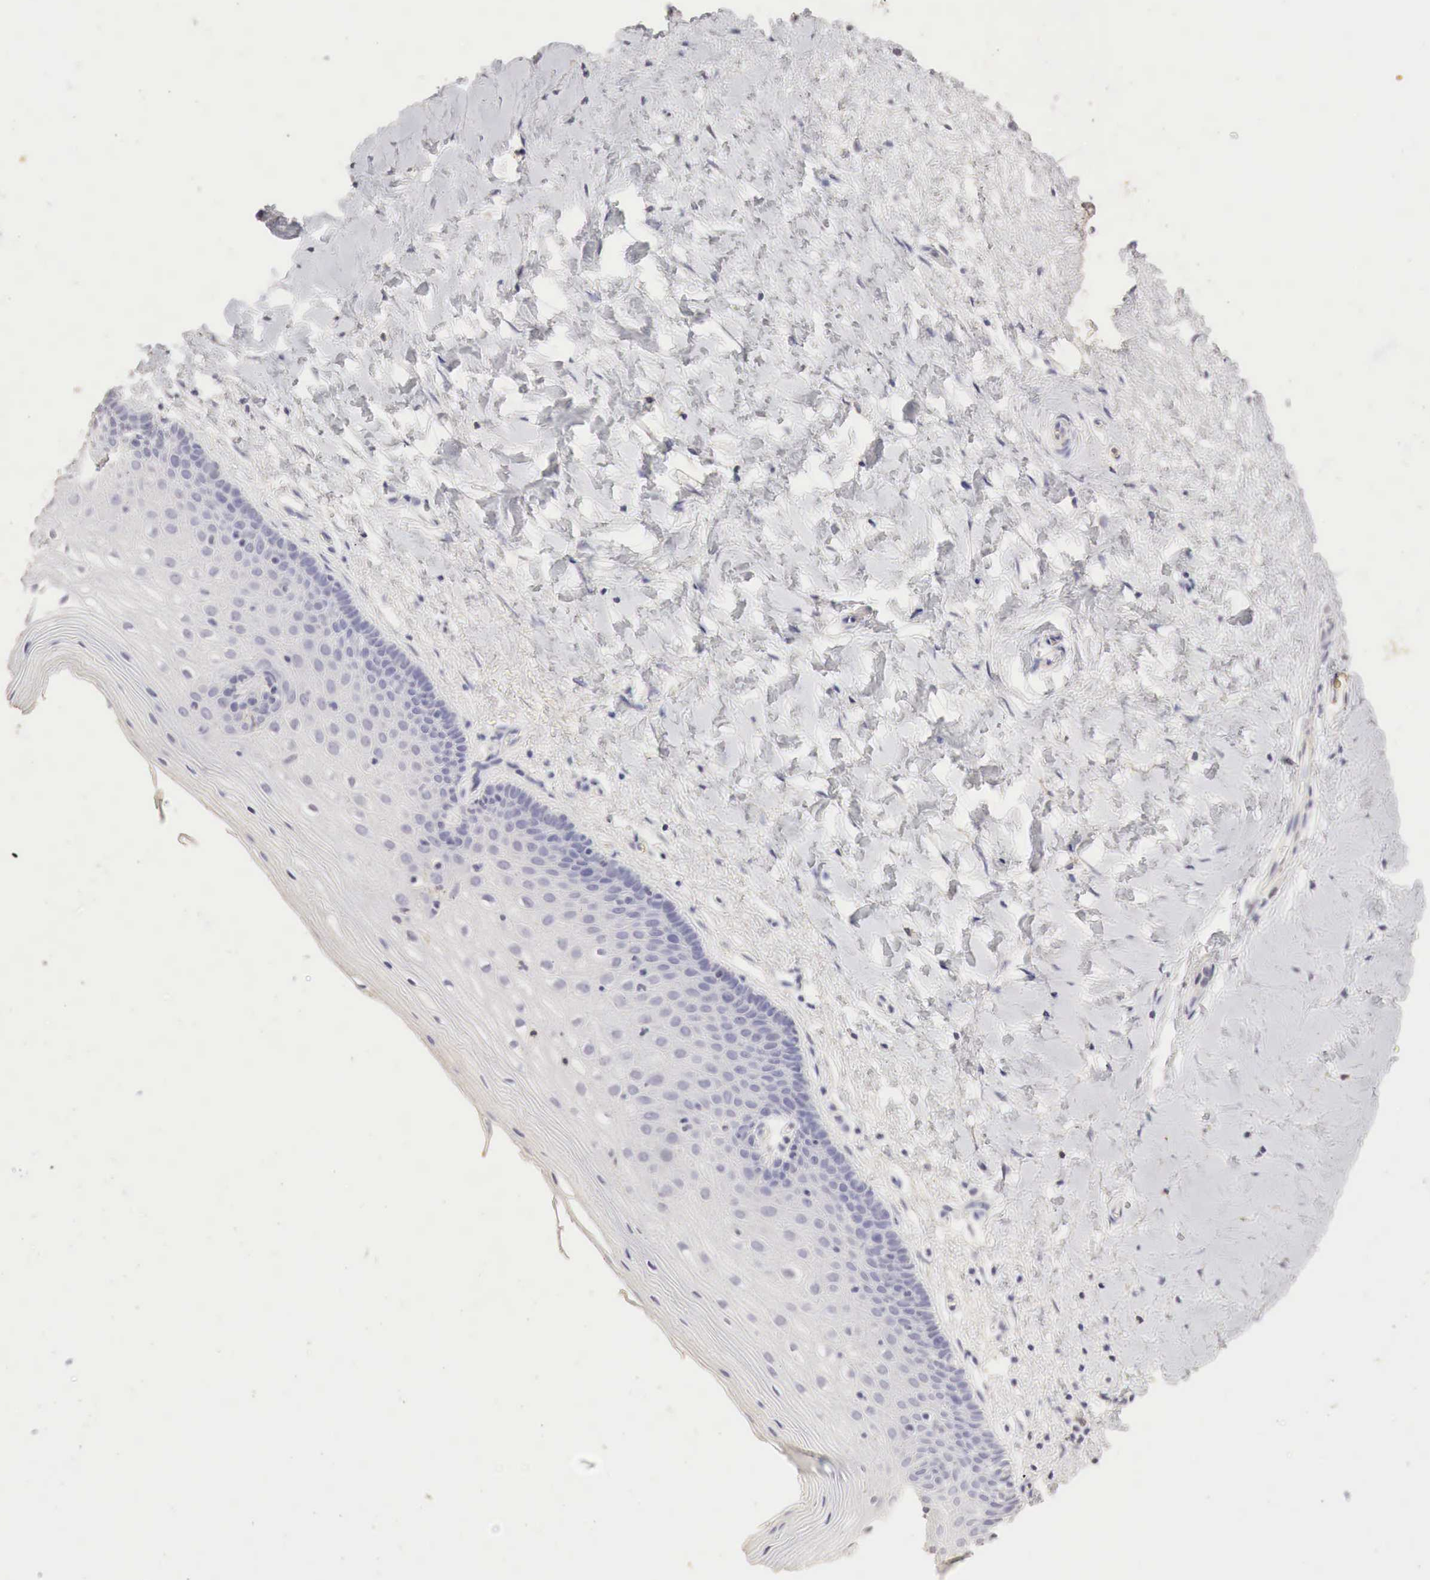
{"staining": {"intensity": "negative", "quantity": "none", "location": "none"}, "tissue": "cervix", "cell_type": "Glandular cells", "image_type": "normal", "snomed": [{"axis": "morphology", "description": "Normal tissue, NOS"}, {"axis": "topography", "description": "Cervix"}], "caption": "DAB immunohistochemical staining of benign human cervix demonstrates no significant expression in glandular cells.", "gene": "OTC", "patient": {"sex": "female", "age": 53}}